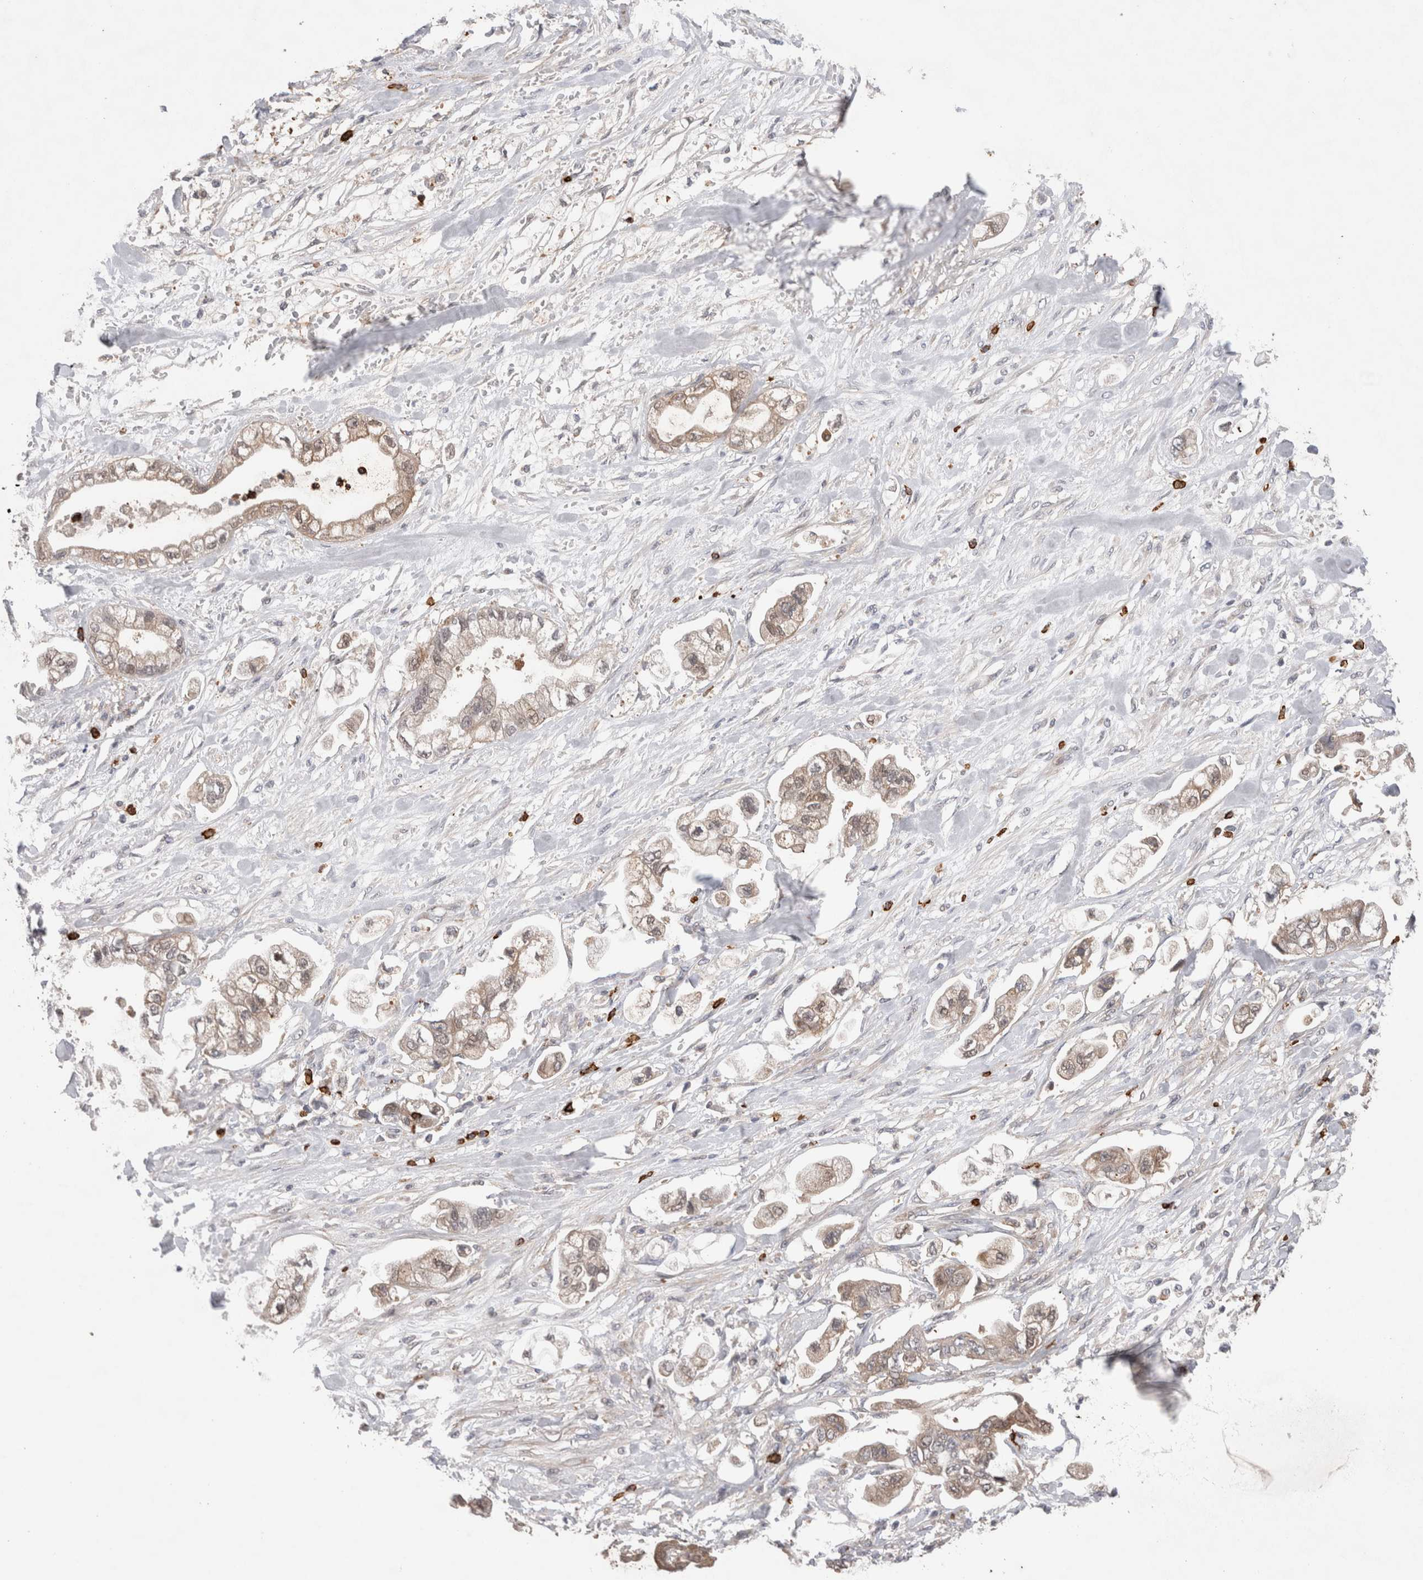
{"staining": {"intensity": "weak", "quantity": ">75%", "location": "cytoplasmic/membranous"}, "tissue": "stomach cancer", "cell_type": "Tumor cells", "image_type": "cancer", "snomed": [{"axis": "morphology", "description": "Normal tissue, NOS"}, {"axis": "morphology", "description": "Adenocarcinoma, NOS"}, {"axis": "topography", "description": "Stomach"}], "caption": "Immunohistochemical staining of human stomach cancer (adenocarcinoma) shows weak cytoplasmic/membranous protein expression in about >75% of tumor cells.", "gene": "GSDMB", "patient": {"sex": "male", "age": 62}}